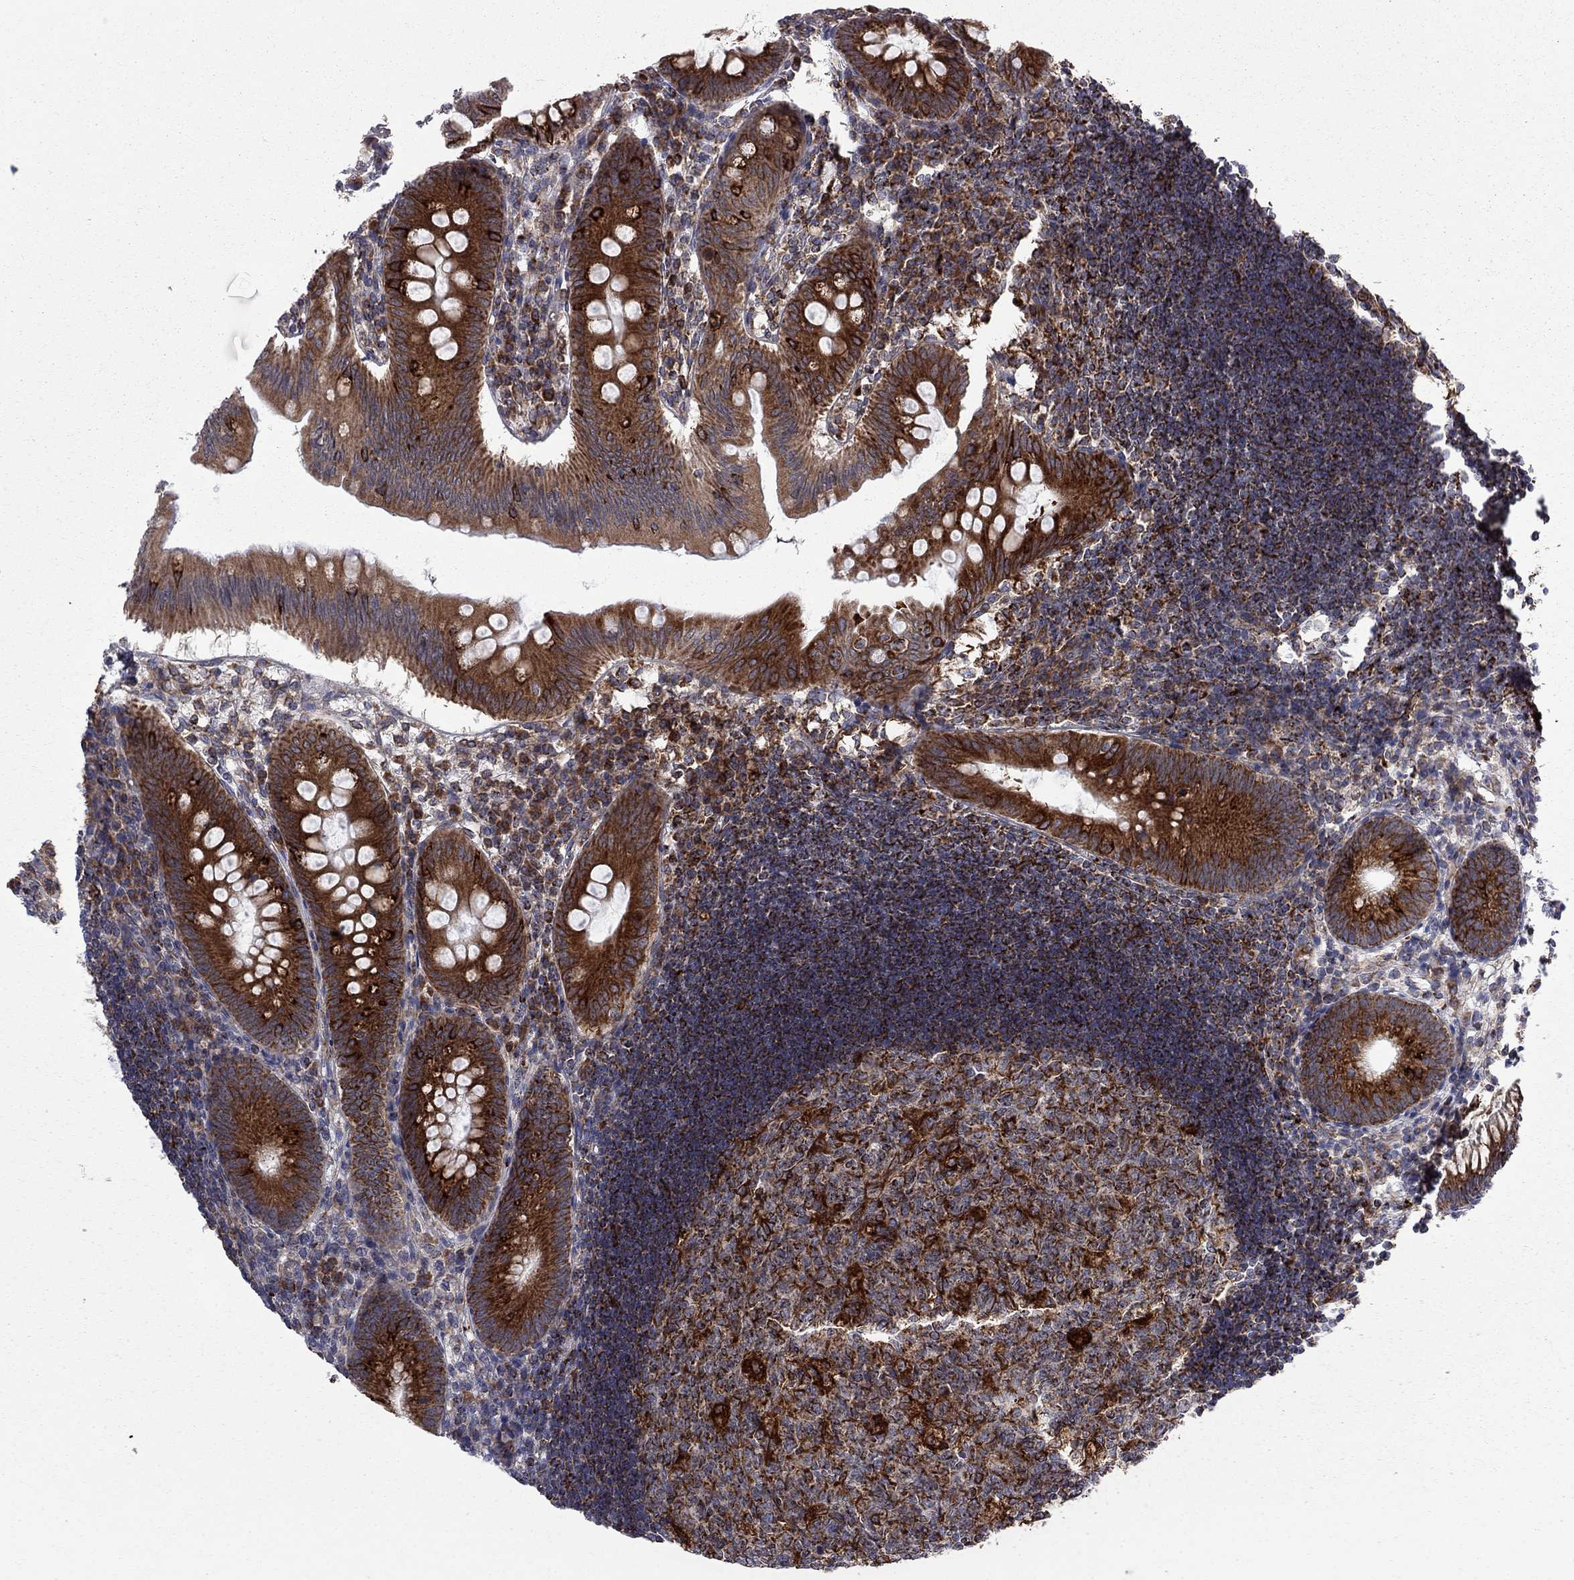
{"staining": {"intensity": "strong", "quantity": ">75%", "location": "cytoplasmic/membranous"}, "tissue": "appendix", "cell_type": "Glandular cells", "image_type": "normal", "snomed": [{"axis": "morphology", "description": "Normal tissue, NOS"}, {"axis": "morphology", "description": "Inflammation, NOS"}, {"axis": "topography", "description": "Appendix"}], "caption": "Protein analysis of normal appendix demonstrates strong cytoplasmic/membranous expression in about >75% of glandular cells.", "gene": "CLPTM1", "patient": {"sex": "male", "age": 16}}